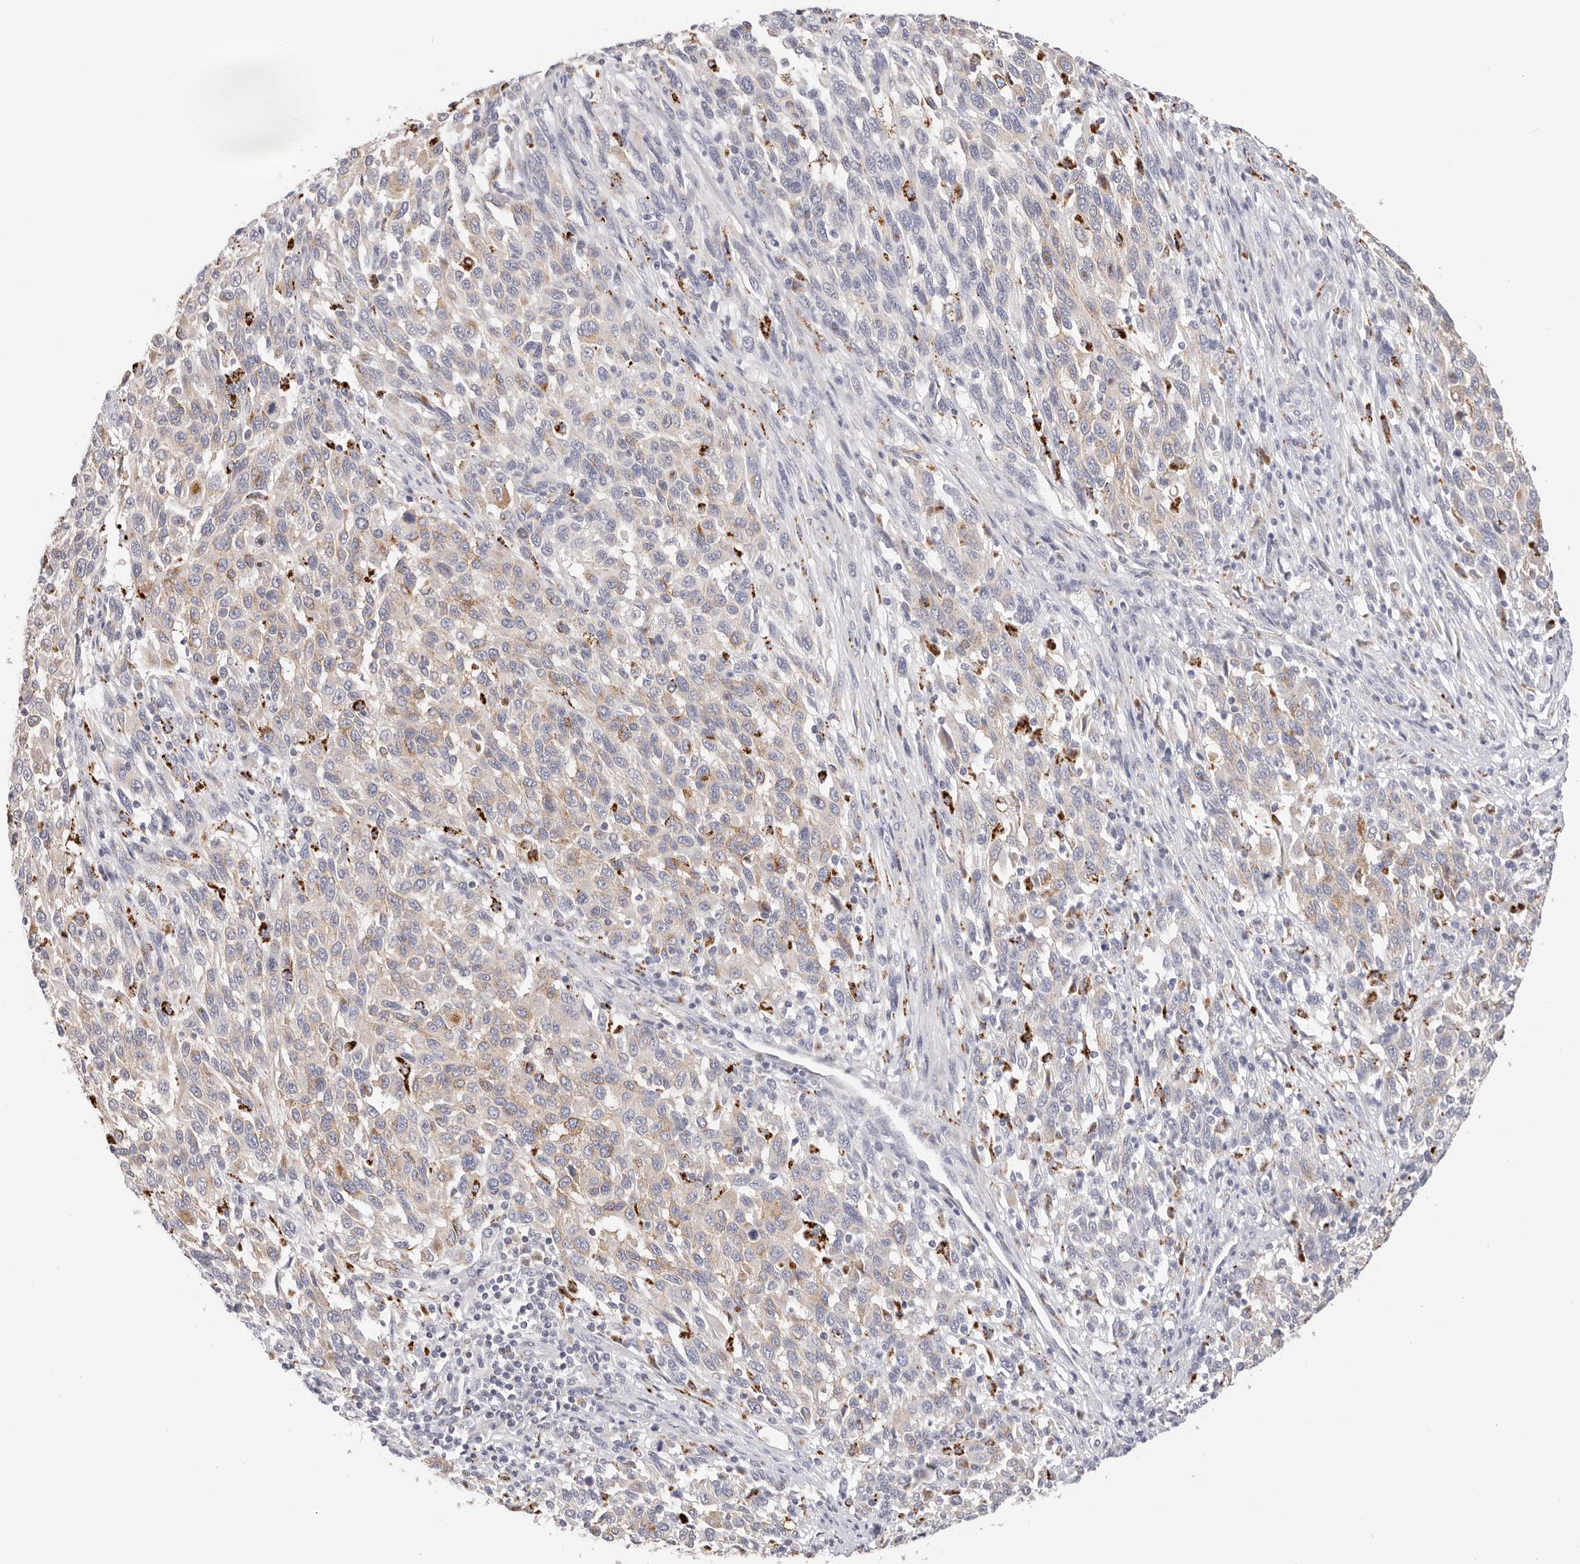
{"staining": {"intensity": "weak", "quantity": "25%-75%", "location": "cytoplasmic/membranous"}, "tissue": "melanoma", "cell_type": "Tumor cells", "image_type": "cancer", "snomed": [{"axis": "morphology", "description": "Malignant melanoma, Metastatic site"}, {"axis": "topography", "description": "Lymph node"}], "caption": "A brown stain labels weak cytoplasmic/membranous positivity of a protein in human melanoma tumor cells.", "gene": "STKLD1", "patient": {"sex": "male", "age": 61}}